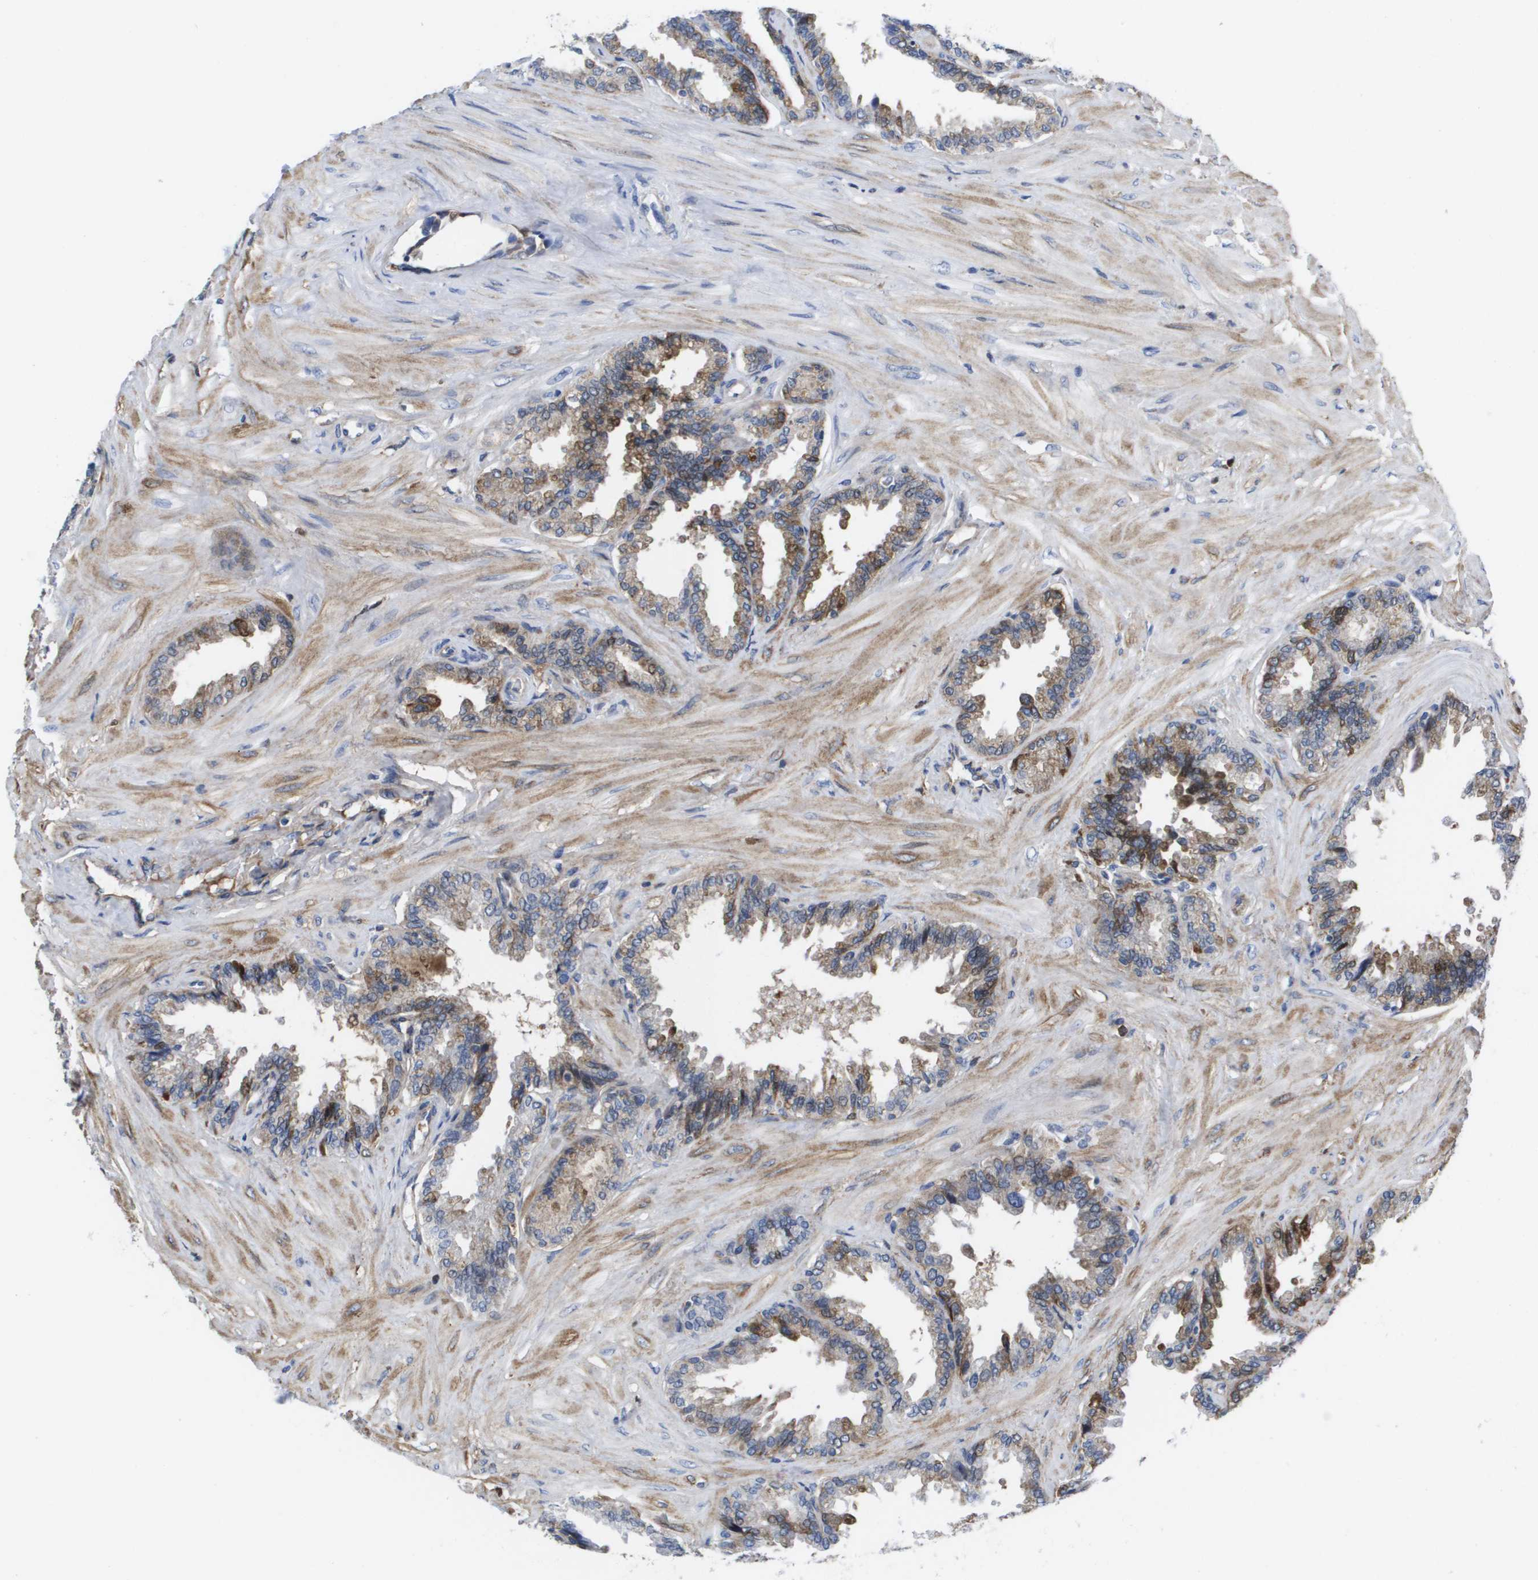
{"staining": {"intensity": "moderate", "quantity": "25%-75%", "location": "cytoplasmic/membranous"}, "tissue": "seminal vesicle", "cell_type": "Glandular cells", "image_type": "normal", "snomed": [{"axis": "morphology", "description": "Normal tissue, NOS"}, {"axis": "topography", "description": "Seminal veicle"}], "caption": "A brown stain labels moderate cytoplasmic/membranous positivity of a protein in glandular cells of normal human seminal vesicle.", "gene": "SERPINC1", "patient": {"sex": "male", "age": 46}}